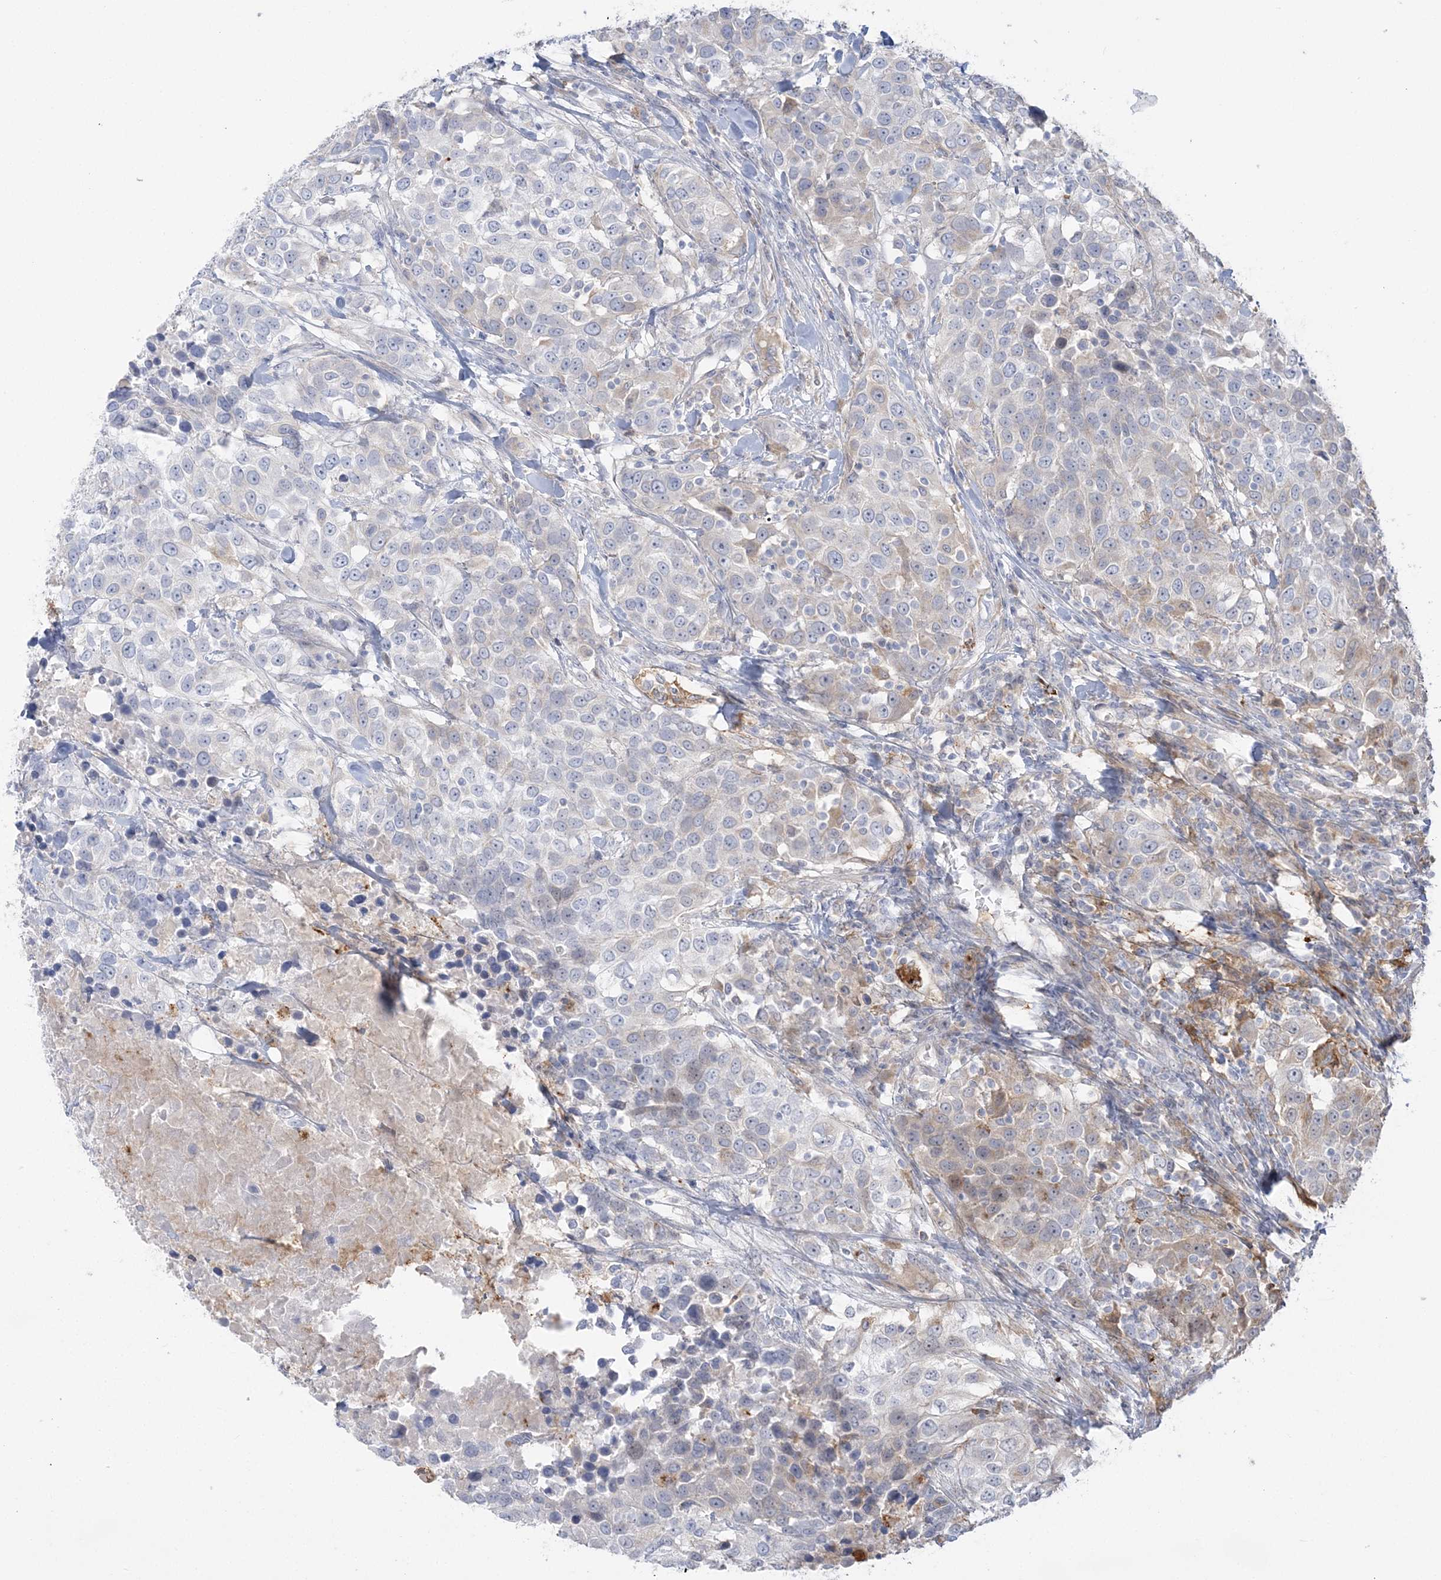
{"staining": {"intensity": "negative", "quantity": "none", "location": "none"}, "tissue": "urothelial cancer", "cell_type": "Tumor cells", "image_type": "cancer", "snomed": [{"axis": "morphology", "description": "Urothelial carcinoma, High grade"}, {"axis": "topography", "description": "Urinary bladder"}], "caption": "A micrograph of human high-grade urothelial carcinoma is negative for staining in tumor cells.", "gene": "HAAO", "patient": {"sex": "female", "age": 80}}